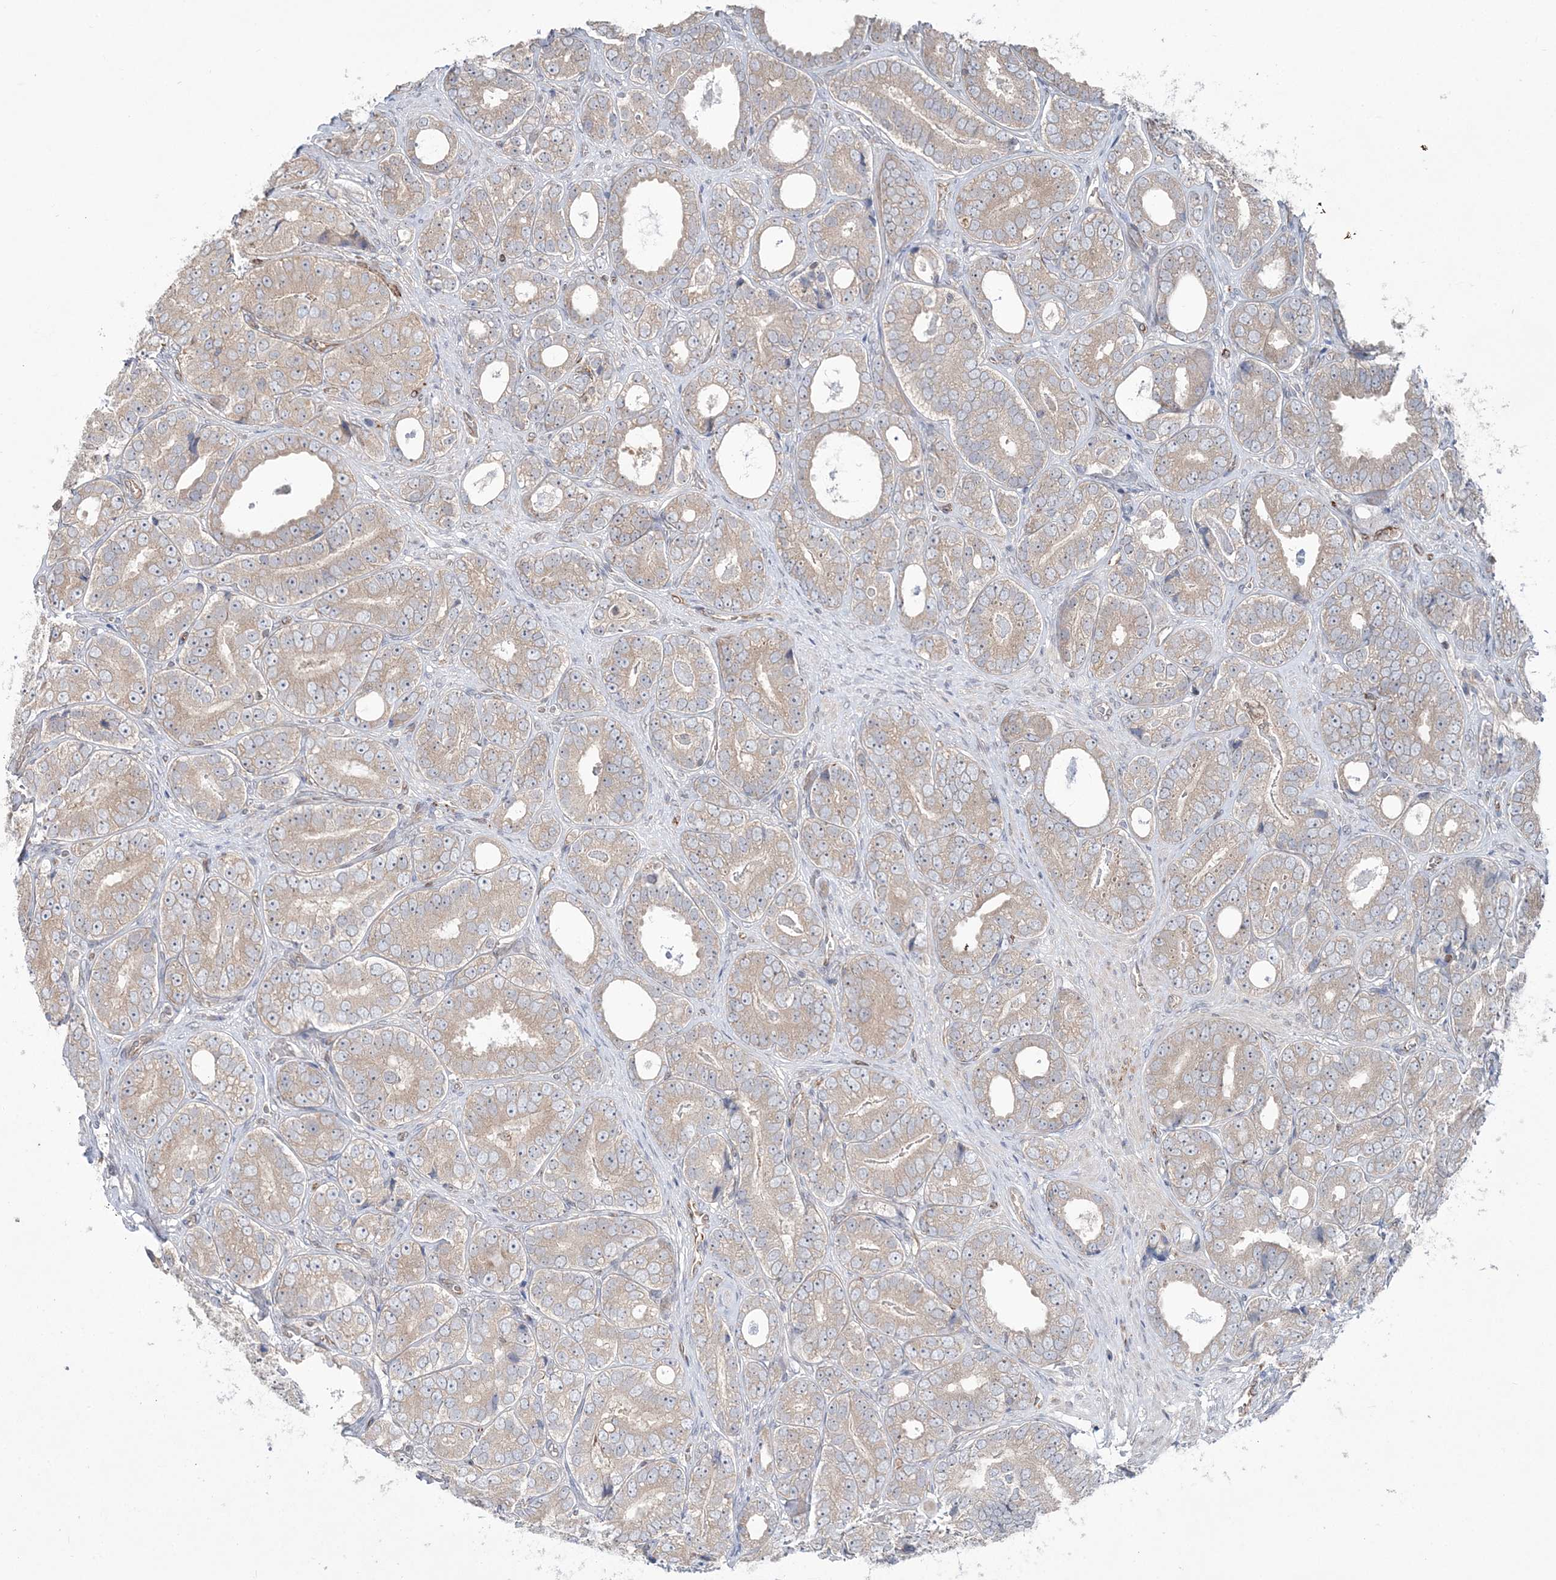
{"staining": {"intensity": "weak", "quantity": ">75%", "location": "cytoplasmic/membranous"}, "tissue": "prostate cancer", "cell_type": "Tumor cells", "image_type": "cancer", "snomed": [{"axis": "morphology", "description": "Adenocarcinoma, High grade"}, {"axis": "topography", "description": "Prostate"}], "caption": "Adenocarcinoma (high-grade) (prostate) stained with a protein marker shows weak staining in tumor cells.", "gene": "DHX57", "patient": {"sex": "male", "age": 56}}